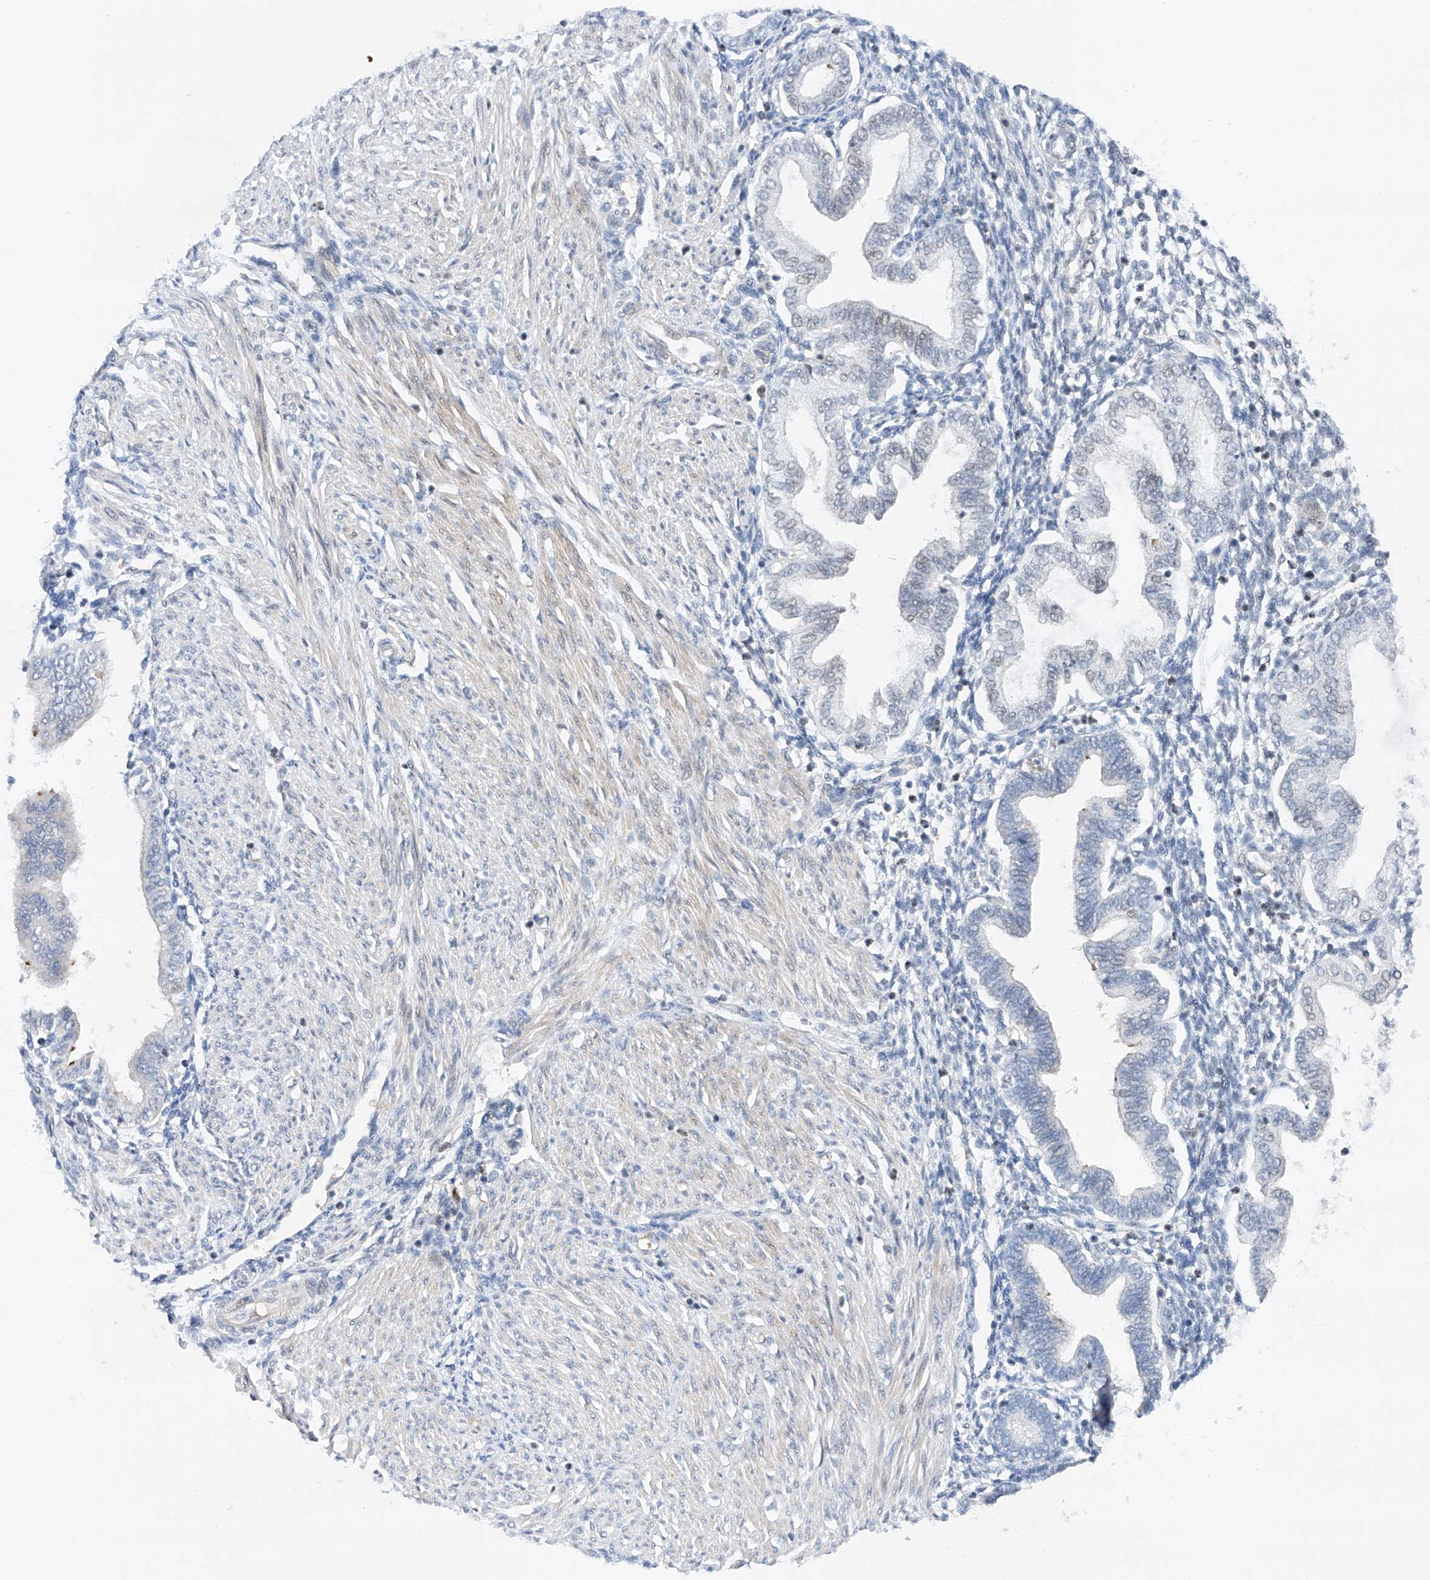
{"staining": {"intensity": "negative", "quantity": "none", "location": "none"}, "tissue": "endometrium", "cell_type": "Cells in endometrial stroma", "image_type": "normal", "snomed": [{"axis": "morphology", "description": "Normal tissue, NOS"}, {"axis": "topography", "description": "Endometrium"}], "caption": "Immunohistochemistry (IHC) histopathology image of normal endometrium stained for a protein (brown), which exhibits no staining in cells in endometrial stroma. (DAB (3,3'-diaminobenzidine) immunohistochemistry (IHC), high magnification).", "gene": "SNRNP200", "patient": {"sex": "female", "age": 53}}